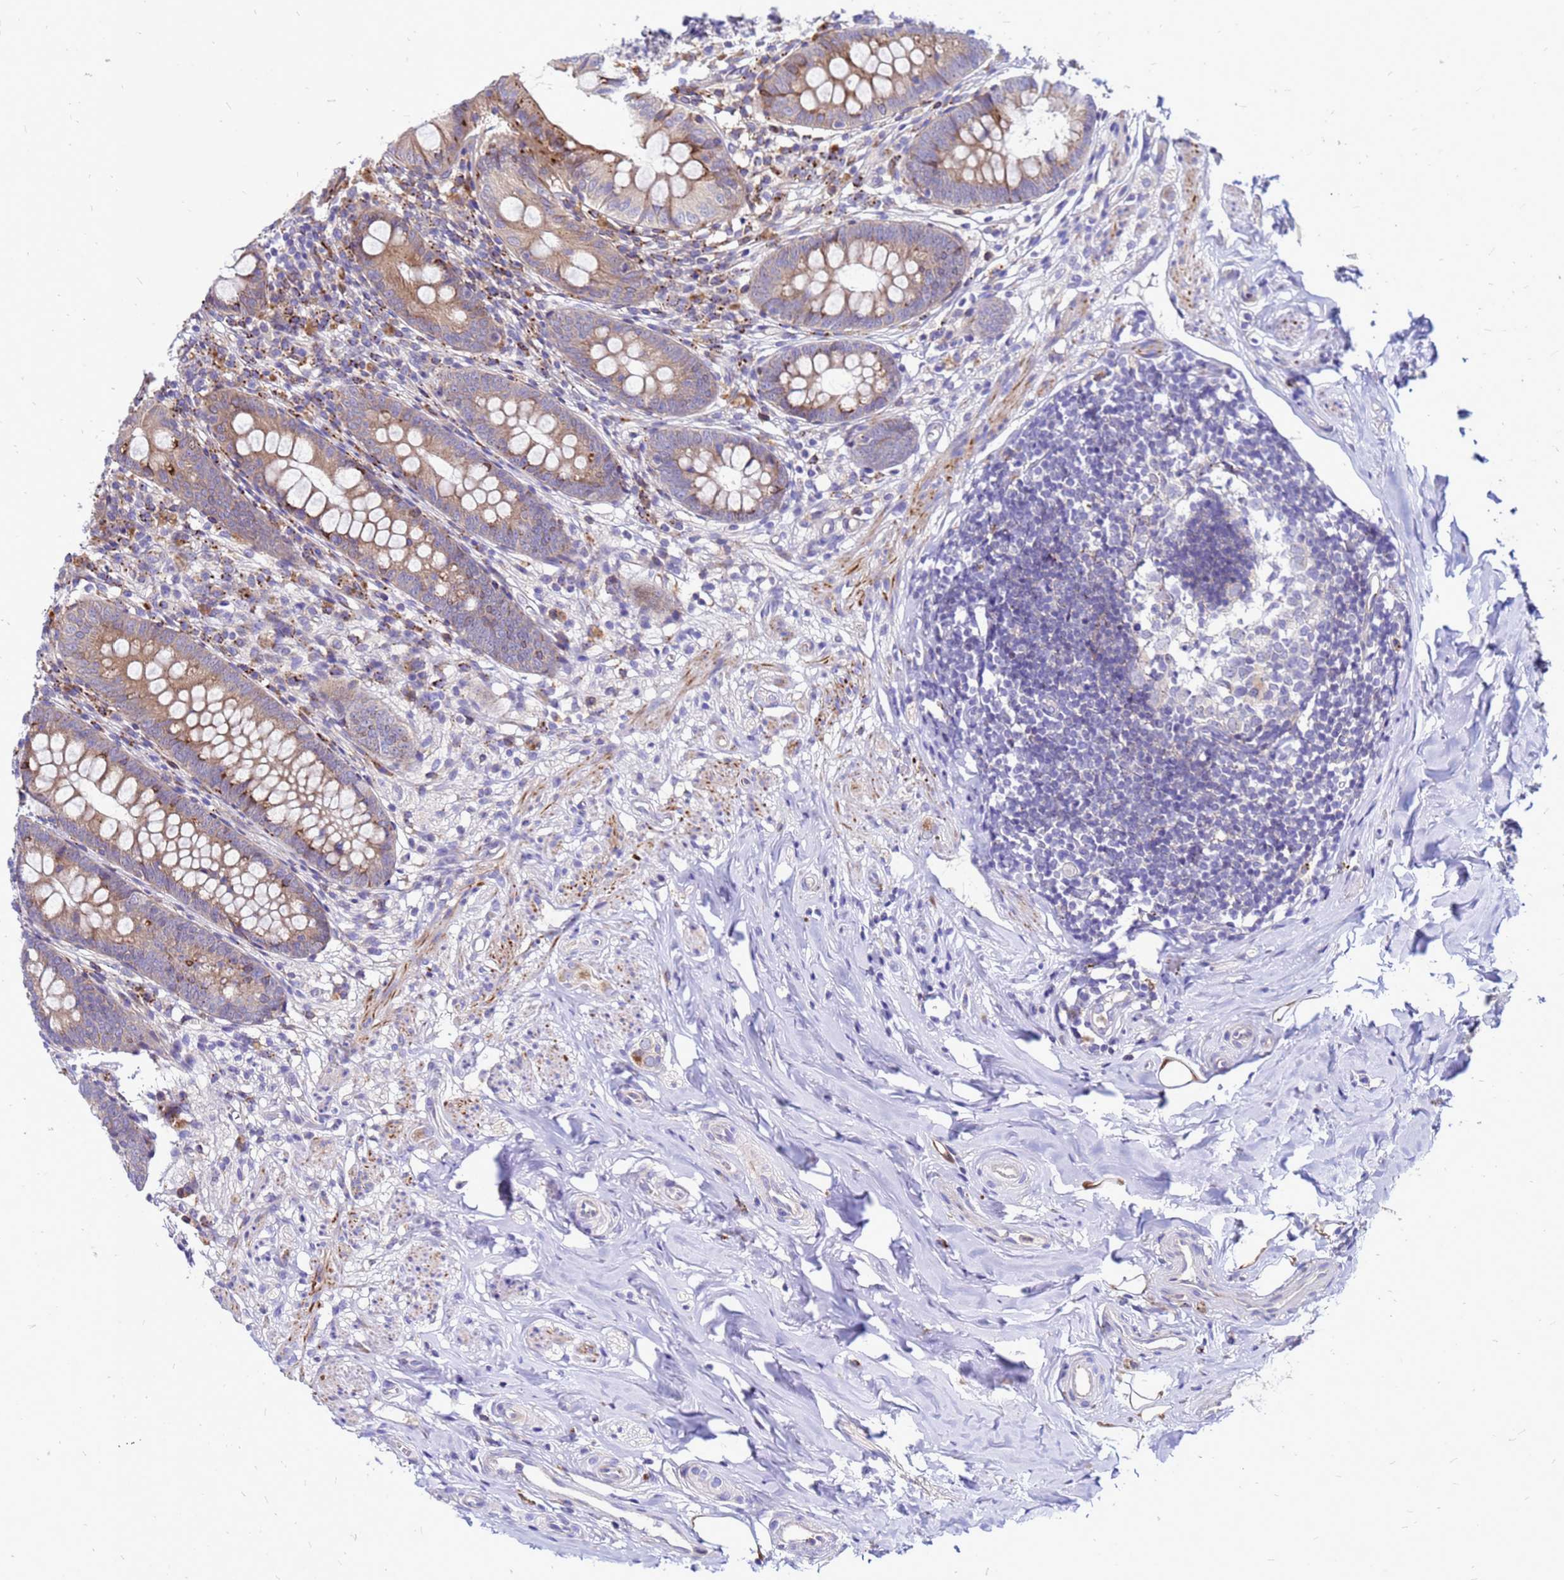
{"staining": {"intensity": "moderate", "quantity": ">75%", "location": "cytoplasmic/membranous"}, "tissue": "appendix", "cell_type": "Glandular cells", "image_type": "normal", "snomed": [{"axis": "morphology", "description": "Normal tissue, NOS"}, {"axis": "topography", "description": "Appendix"}], "caption": "Normal appendix was stained to show a protein in brown. There is medium levels of moderate cytoplasmic/membranous staining in approximately >75% of glandular cells.", "gene": "FHIP1A", "patient": {"sex": "female", "age": 51}}